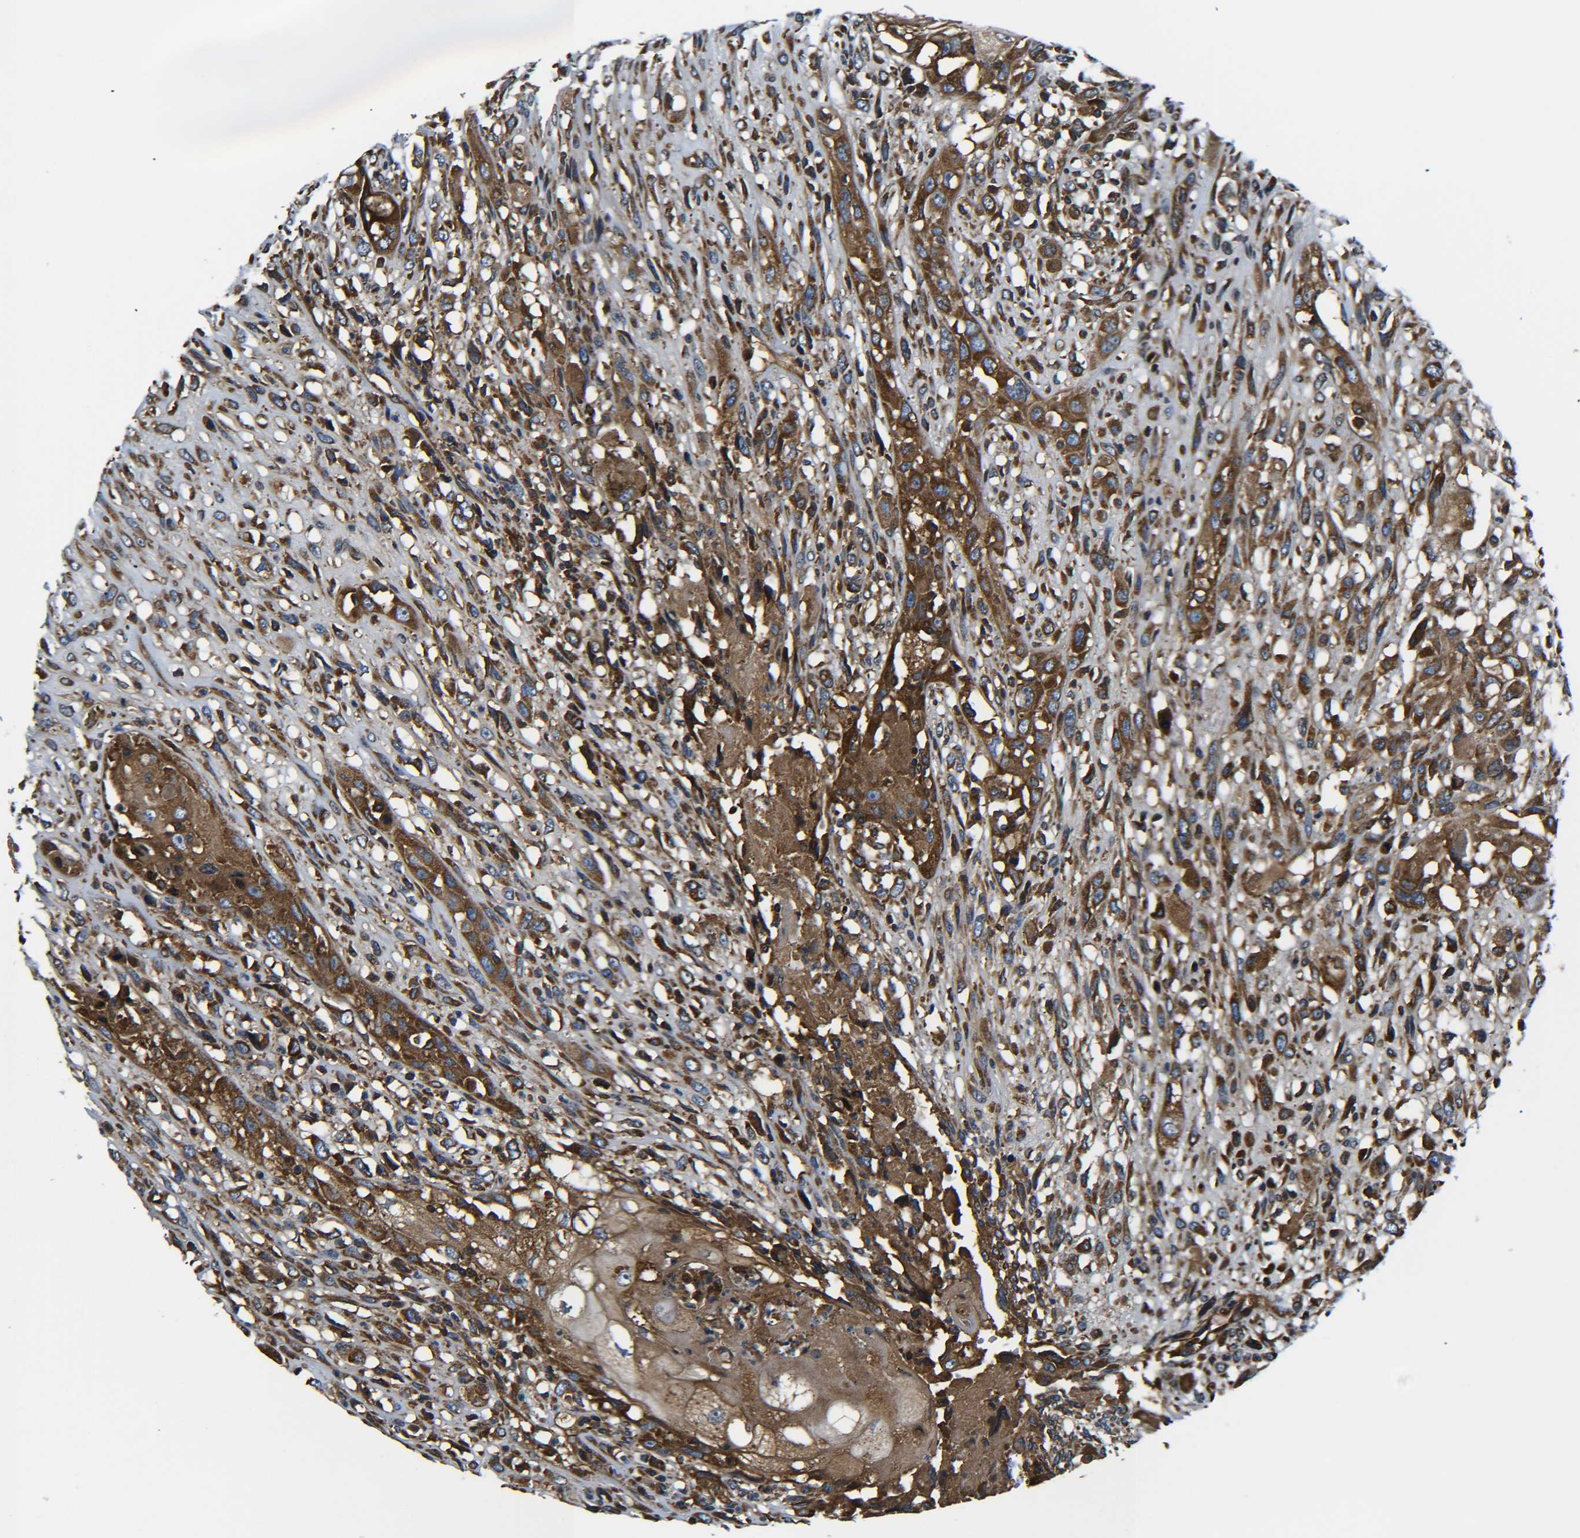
{"staining": {"intensity": "strong", "quantity": ">75%", "location": "cytoplasmic/membranous"}, "tissue": "head and neck cancer", "cell_type": "Tumor cells", "image_type": "cancer", "snomed": [{"axis": "morphology", "description": "Necrosis, NOS"}, {"axis": "morphology", "description": "Neoplasm, malignant, NOS"}, {"axis": "topography", "description": "Salivary gland"}, {"axis": "topography", "description": "Head-Neck"}], "caption": "A brown stain shows strong cytoplasmic/membranous staining of a protein in human neoplasm (malignant) (head and neck) tumor cells. Immunohistochemistry stains the protein of interest in brown and the nuclei are stained blue.", "gene": "PREB", "patient": {"sex": "male", "age": 43}}